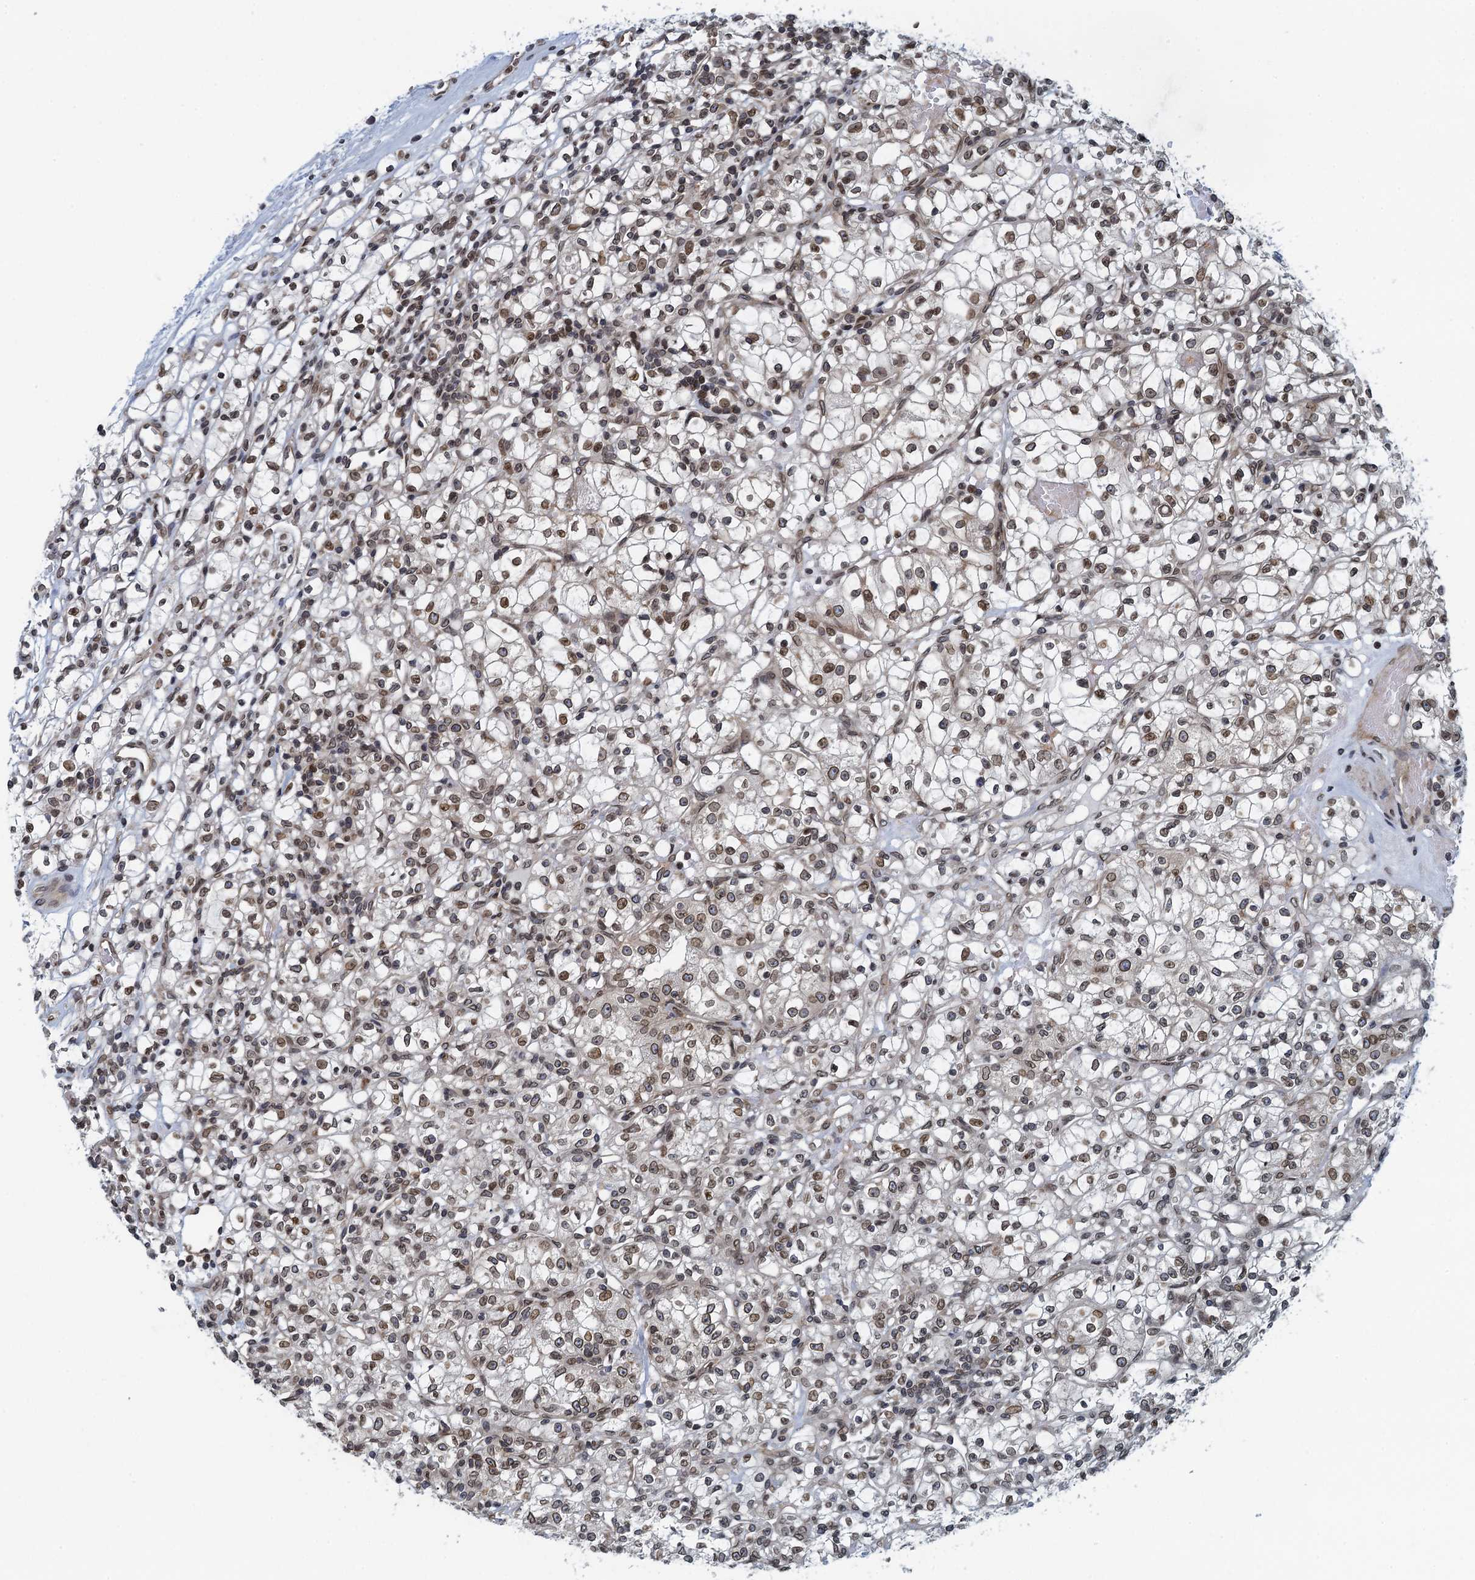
{"staining": {"intensity": "weak", "quantity": ">75%", "location": "nuclear"}, "tissue": "renal cancer", "cell_type": "Tumor cells", "image_type": "cancer", "snomed": [{"axis": "morphology", "description": "Adenocarcinoma, NOS"}, {"axis": "topography", "description": "Kidney"}], "caption": "Adenocarcinoma (renal) stained with a brown dye shows weak nuclear positive expression in approximately >75% of tumor cells.", "gene": "CCDC34", "patient": {"sex": "female", "age": 59}}